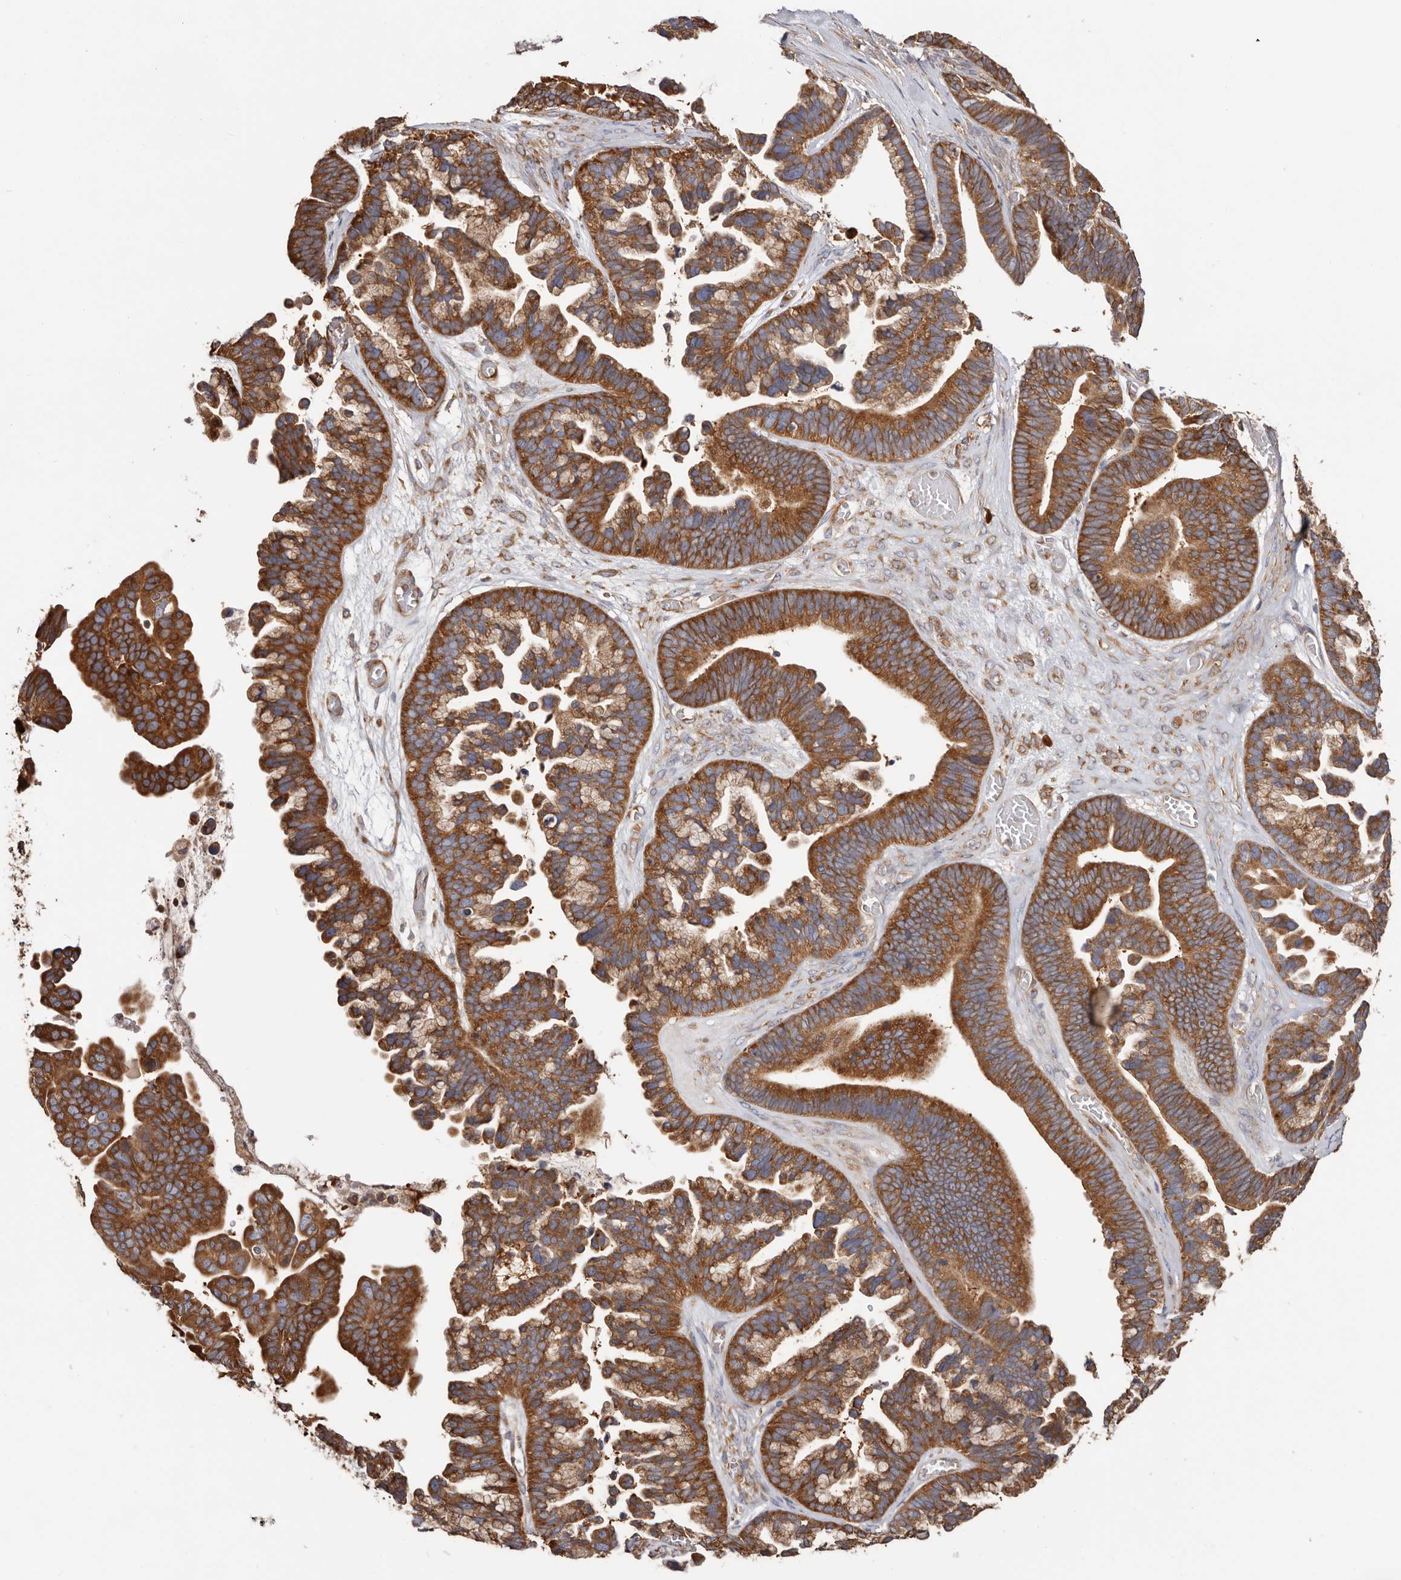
{"staining": {"intensity": "strong", "quantity": ">75%", "location": "cytoplasmic/membranous"}, "tissue": "ovarian cancer", "cell_type": "Tumor cells", "image_type": "cancer", "snomed": [{"axis": "morphology", "description": "Cystadenocarcinoma, serous, NOS"}, {"axis": "topography", "description": "Ovary"}], "caption": "There is high levels of strong cytoplasmic/membranous positivity in tumor cells of ovarian cancer (serous cystadenocarcinoma), as demonstrated by immunohistochemical staining (brown color).", "gene": "EPRS1", "patient": {"sex": "female", "age": 56}}